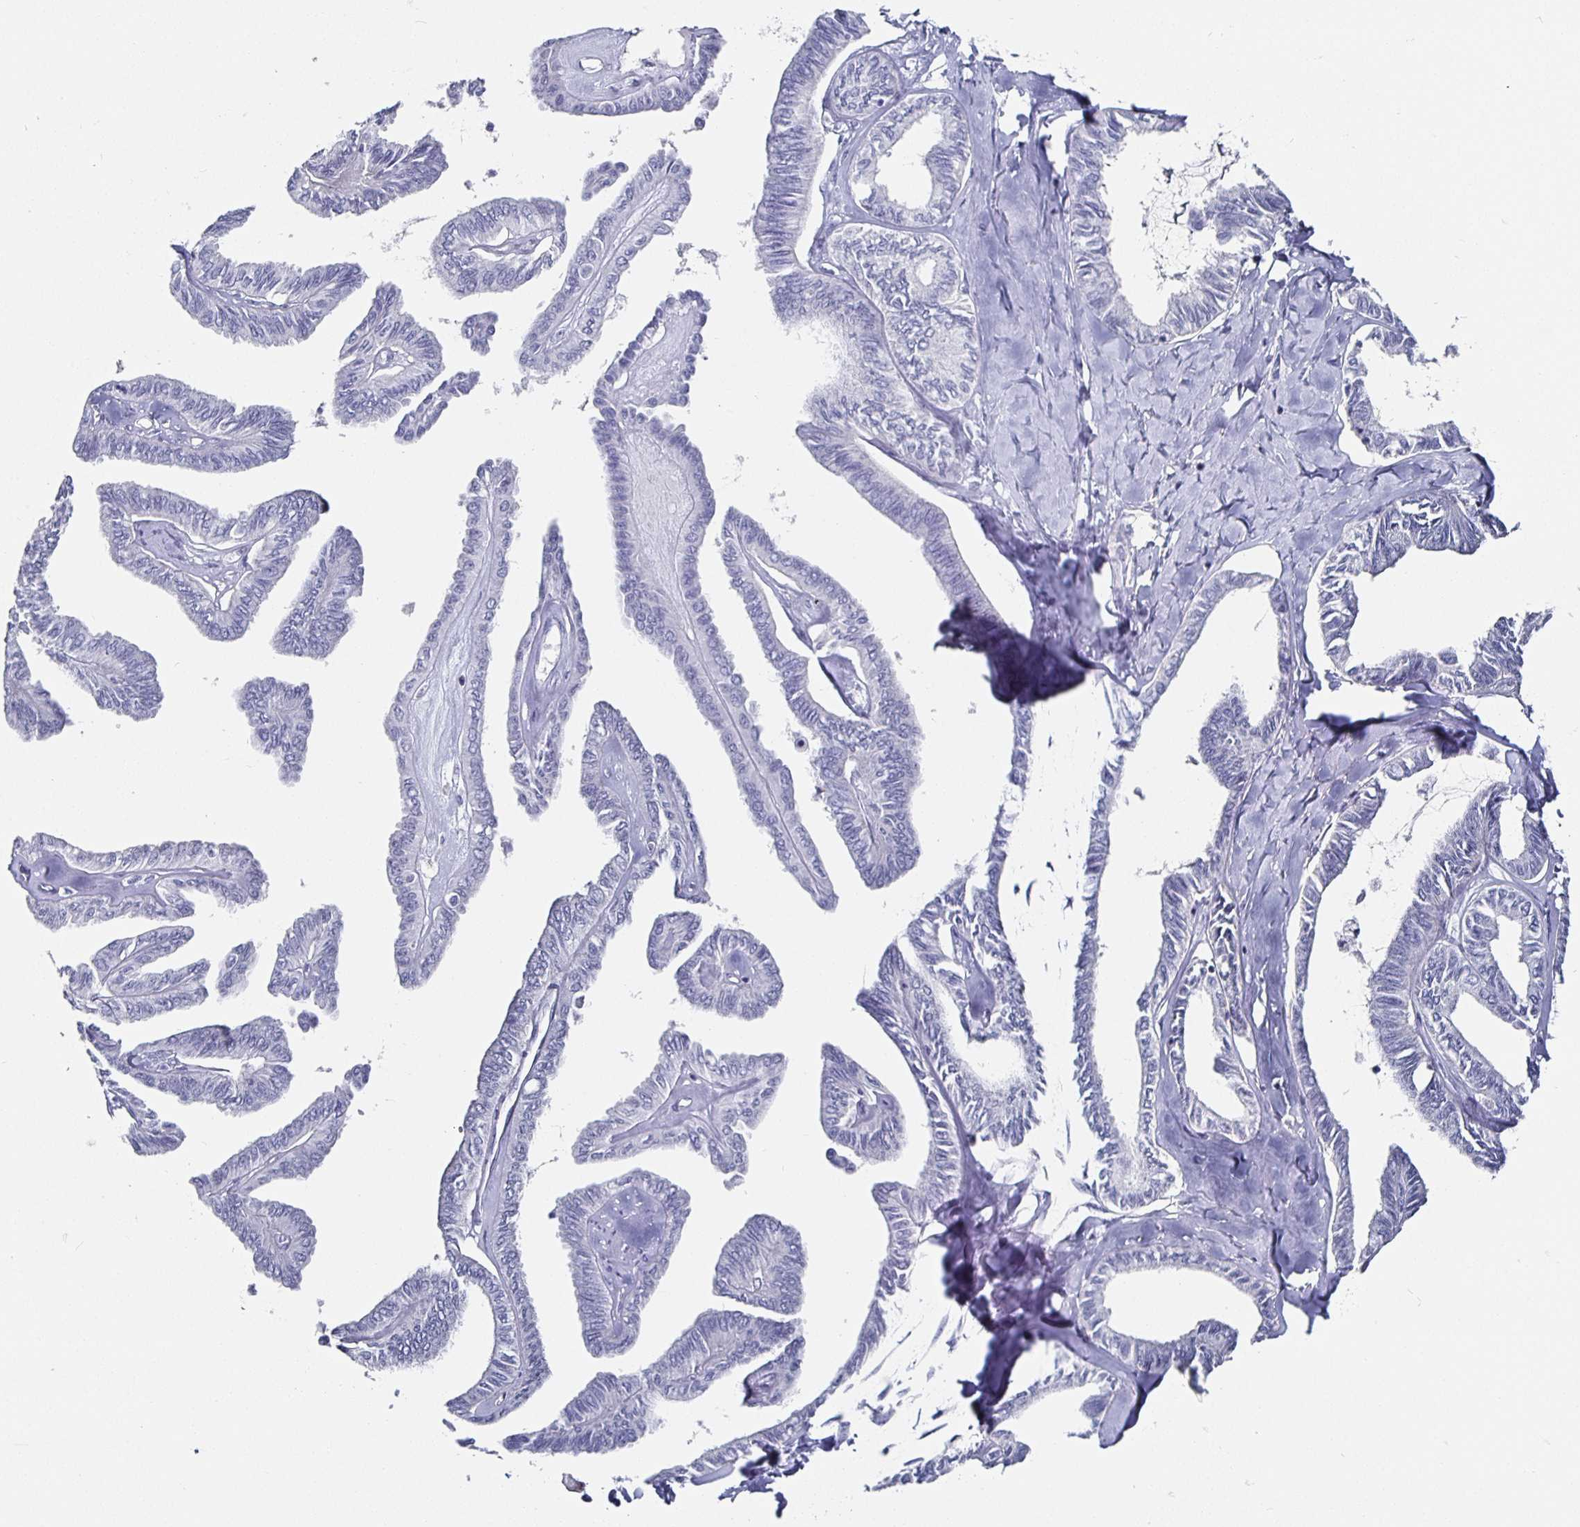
{"staining": {"intensity": "negative", "quantity": "none", "location": "none"}, "tissue": "ovarian cancer", "cell_type": "Tumor cells", "image_type": "cancer", "snomed": [{"axis": "morphology", "description": "Carcinoma, endometroid"}, {"axis": "topography", "description": "Ovary"}], "caption": "A histopathology image of ovarian endometroid carcinoma stained for a protein shows no brown staining in tumor cells.", "gene": "RUNX2", "patient": {"sex": "female", "age": 70}}